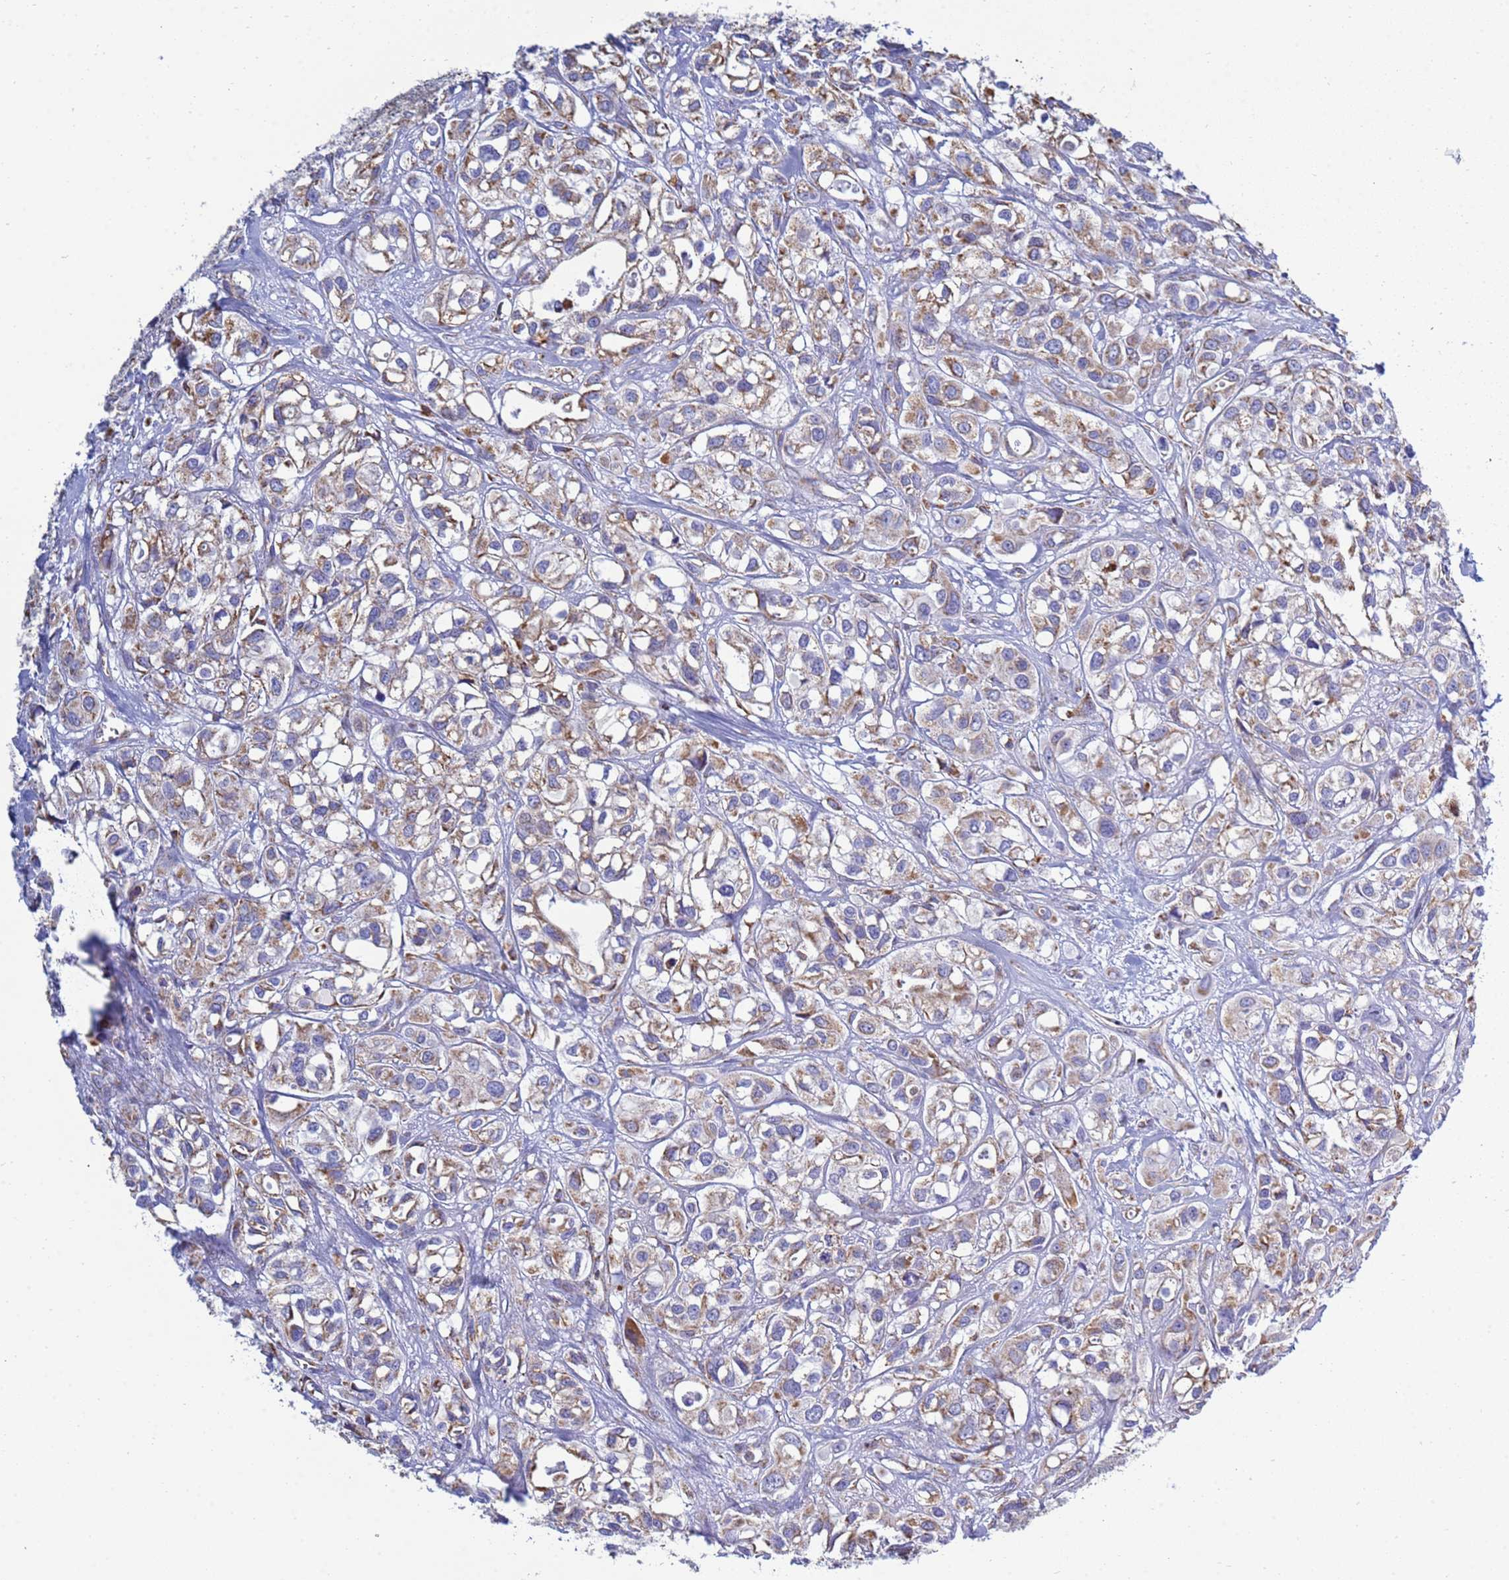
{"staining": {"intensity": "moderate", "quantity": "25%-75%", "location": "cytoplasmic/membranous"}, "tissue": "urothelial cancer", "cell_type": "Tumor cells", "image_type": "cancer", "snomed": [{"axis": "morphology", "description": "Urothelial carcinoma, High grade"}, {"axis": "topography", "description": "Urinary bladder"}], "caption": "Immunohistochemical staining of urothelial carcinoma (high-grade) displays moderate cytoplasmic/membranous protein expression in approximately 25%-75% of tumor cells.", "gene": "COQ4", "patient": {"sex": "male", "age": 67}}